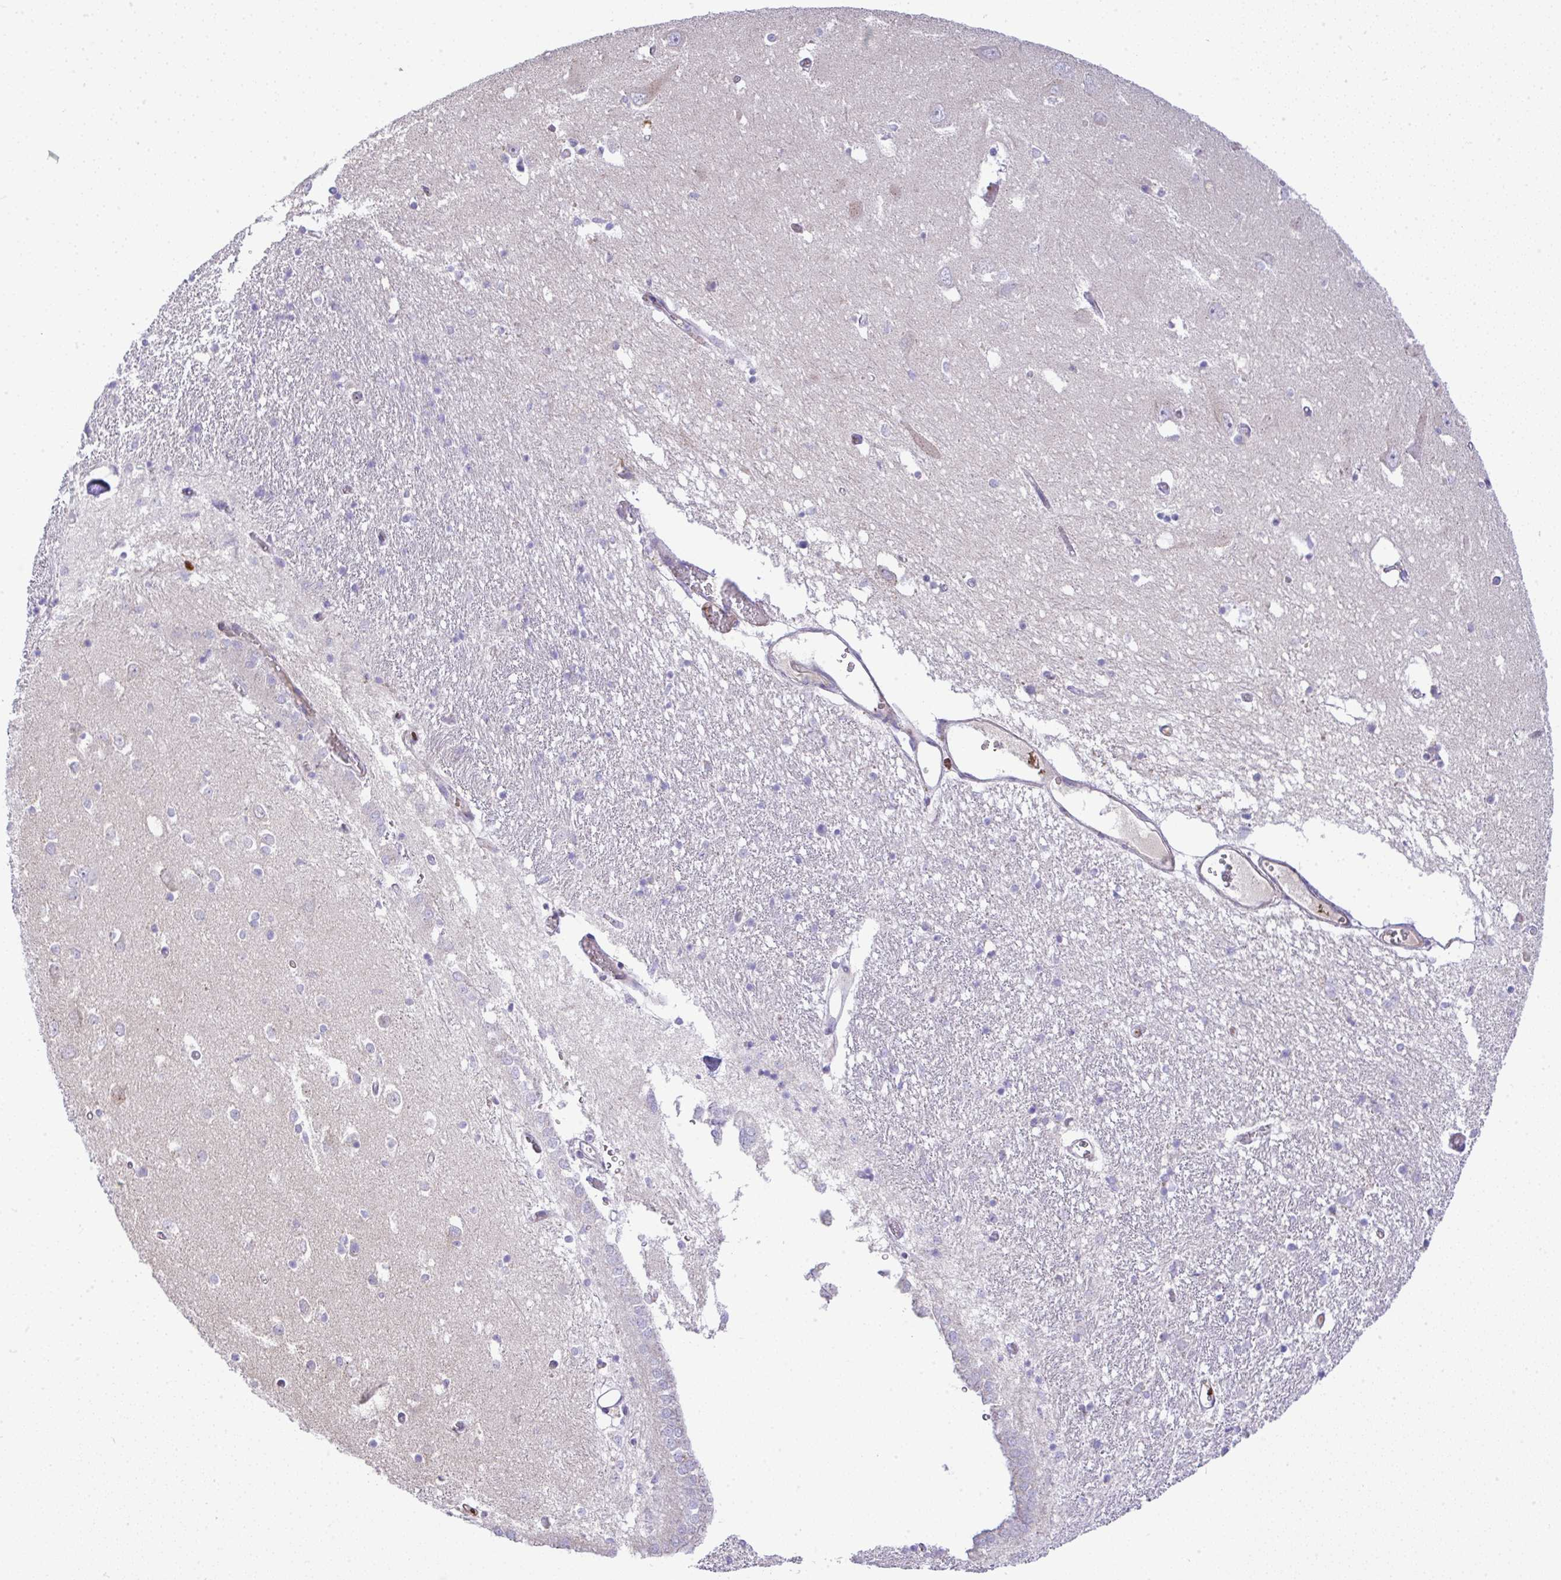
{"staining": {"intensity": "negative", "quantity": "none", "location": "none"}, "tissue": "caudate", "cell_type": "Glial cells", "image_type": "normal", "snomed": [{"axis": "morphology", "description": "Normal tissue, NOS"}, {"axis": "topography", "description": "Lateral ventricle wall"}, {"axis": "topography", "description": "Hippocampus"}], "caption": "The histopathology image demonstrates no staining of glial cells in benign caudate.", "gene": "GRID2", "patient": {"sex": "female", "age": 63}}